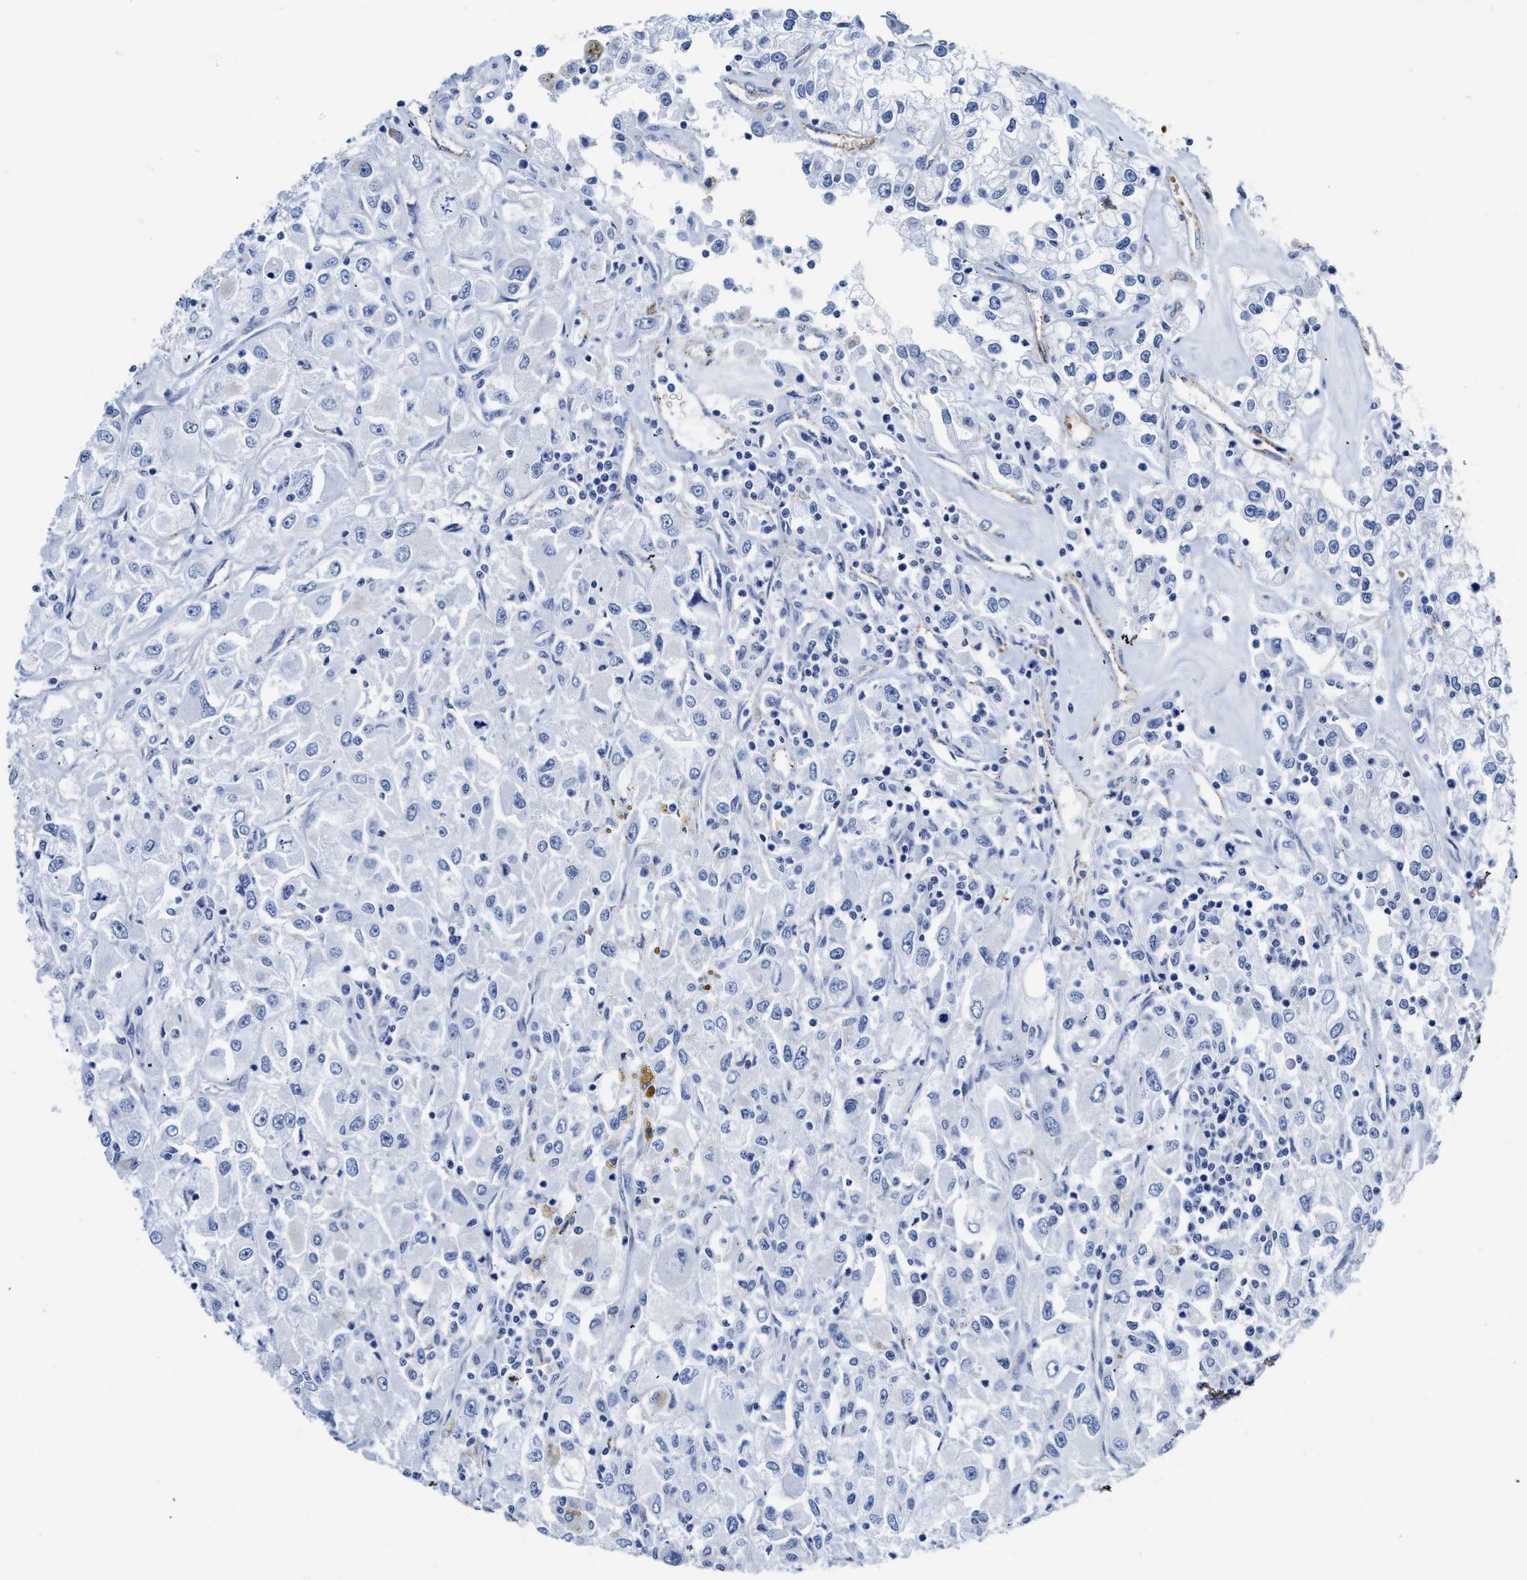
{"staining": {"intensity": "negative", "quantity": "none", "location": "none"}, "tissue": "renal cancer", "cell_type": "Tumor cells", "image_type": "cancer", "snomed": [{"axis": "morphology", "description": "Adenocarcinoma, NOS"}, {"axis": "topography", "description": "Kidney"}], "caption": "Renal adenocarcinoma stained for a protein using immunohistochemistry (IHC) demonstrates no positivity tumor cells.", "gene": "KCNMB3", "patient": {"sex": "female", "age": 52}}